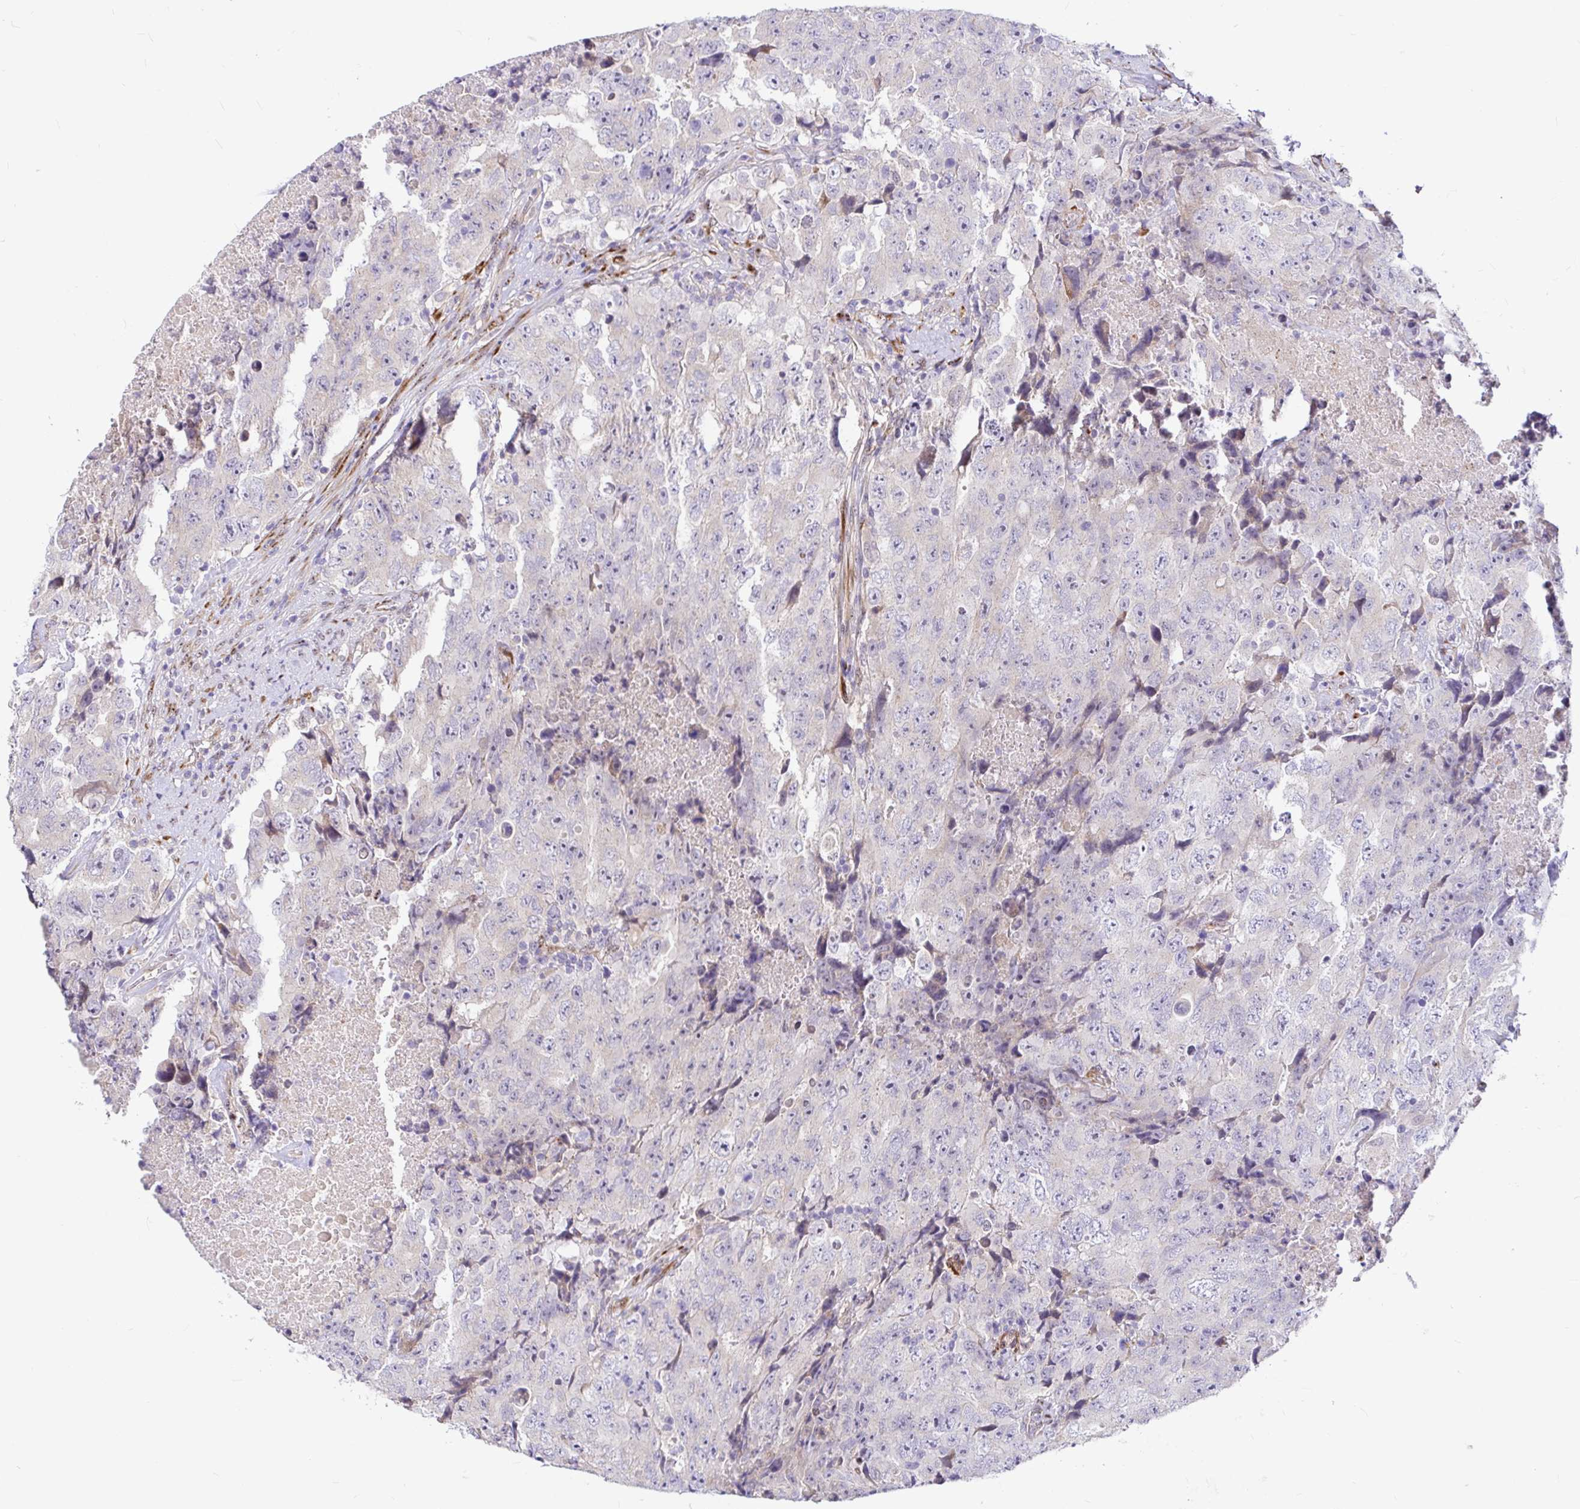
{"staining": {"intensity": "negative", "quantity": "none", "location": "none"}, "tissue": "testis cancer", "cell_type": "Tumor cells", "image_type": "cancer", "snomed": [{"axis": "morphology", "description": "Carcinoma, Embryonal, NOS"}, {"axis": "topography", "description": "Testis"}], "caption": "A high-resolution photomicrograph shows IHC staining of embryonal carcinoma (testis), which reveals no significant positivity in tumor cells.", "gene": "GABBR2", "patient": {"sex": "male", "age": 24}}